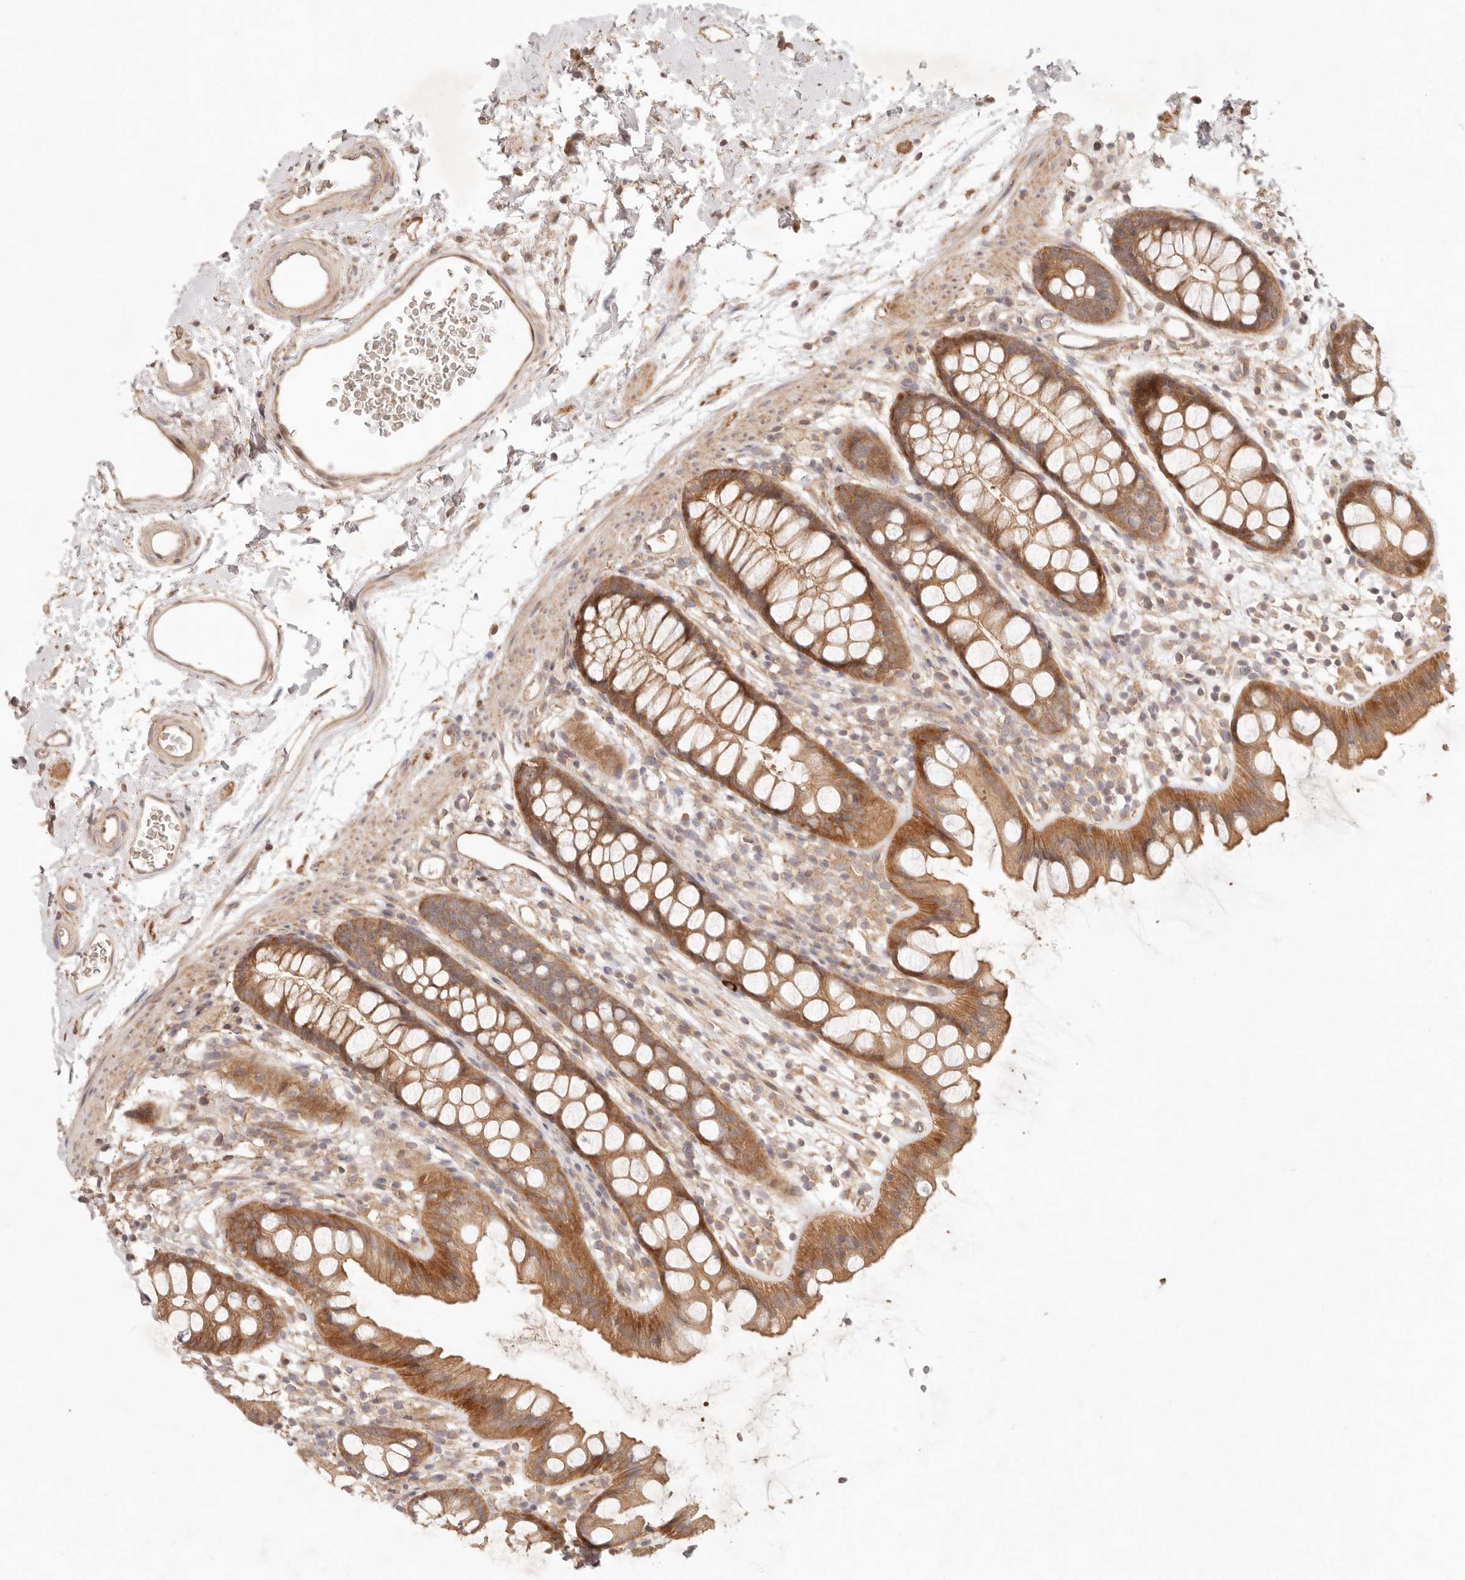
{"staining": {"intensity": "moderate", "quantity": ">75%", "location": "cytoplasmic/membranous"}, "tissue": "rectum", "cell_type": "Glandular cells", "image_type": "normal", "snomed": [{"axis": "morphology", "description": "Normal tissue, NOS"}, {"axis": "topography", "description": "Rectum"}], "caption": "Immunohistochemical staining of unremarkable rectum reveals medium levels of moderate cytoplasmic/membranous expression in approximately >75% of glandular cells. (IHC, brightfield microscopy, high magnification).", "gene": "PPP1R3B", "patient": {"sex": "female", "age": 65}}